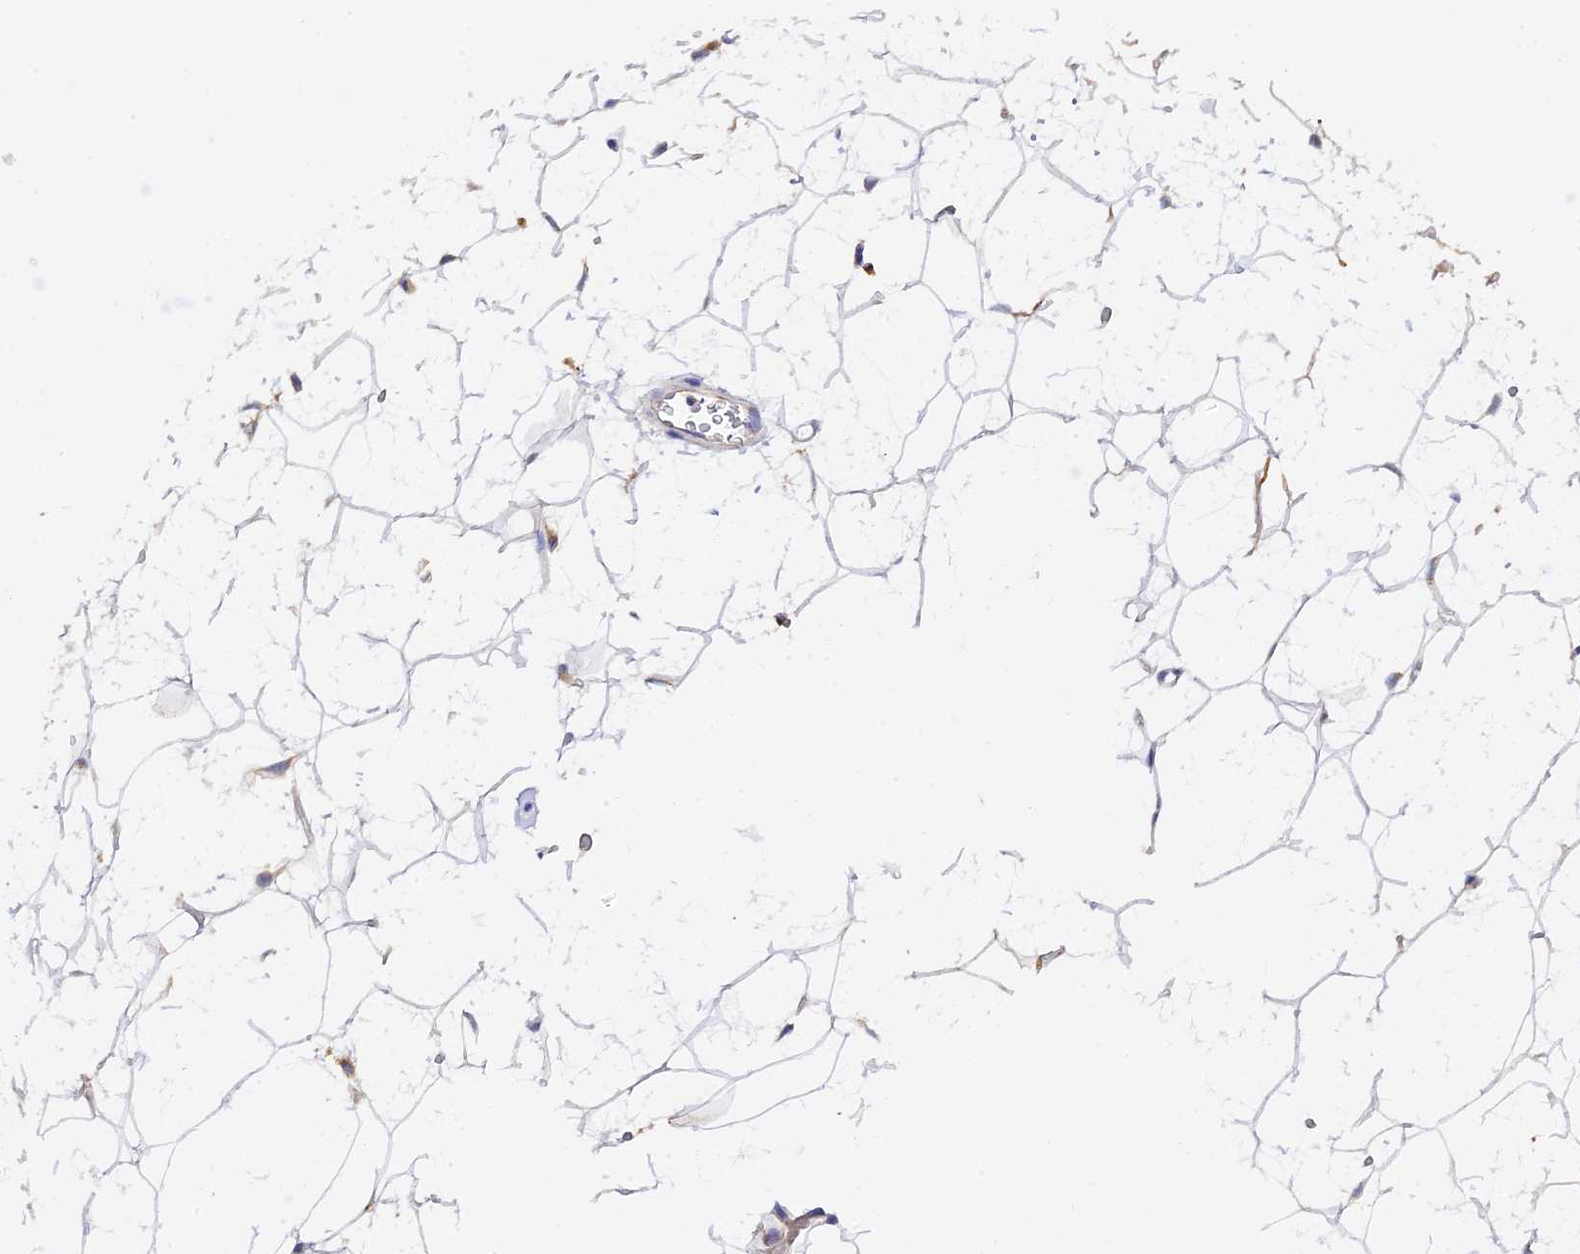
{"staining": {"intensity": "negative", "quantity": "none", "location": "none"}, "tissue": "adipose tissue", "cell_type": "Adipocytes", "image_type": "normal", "snomed": [{"axis": "morphology", "description": "Normal tissue, NOS"}, {"axis": "topography", "description": "Breast"}], "caption": "Adipocytes show no significant expression in unremarkable adipose tissue. The staining was performed using DAB (3,3'-diaminobenzidine) to visualize the protein expression in brown, while the nuclei were stained in blue with hematoxylin (Magnification: 20x).", "gene": "RPGRIP1L", "patient": {"sex": "female", "age": 26}}